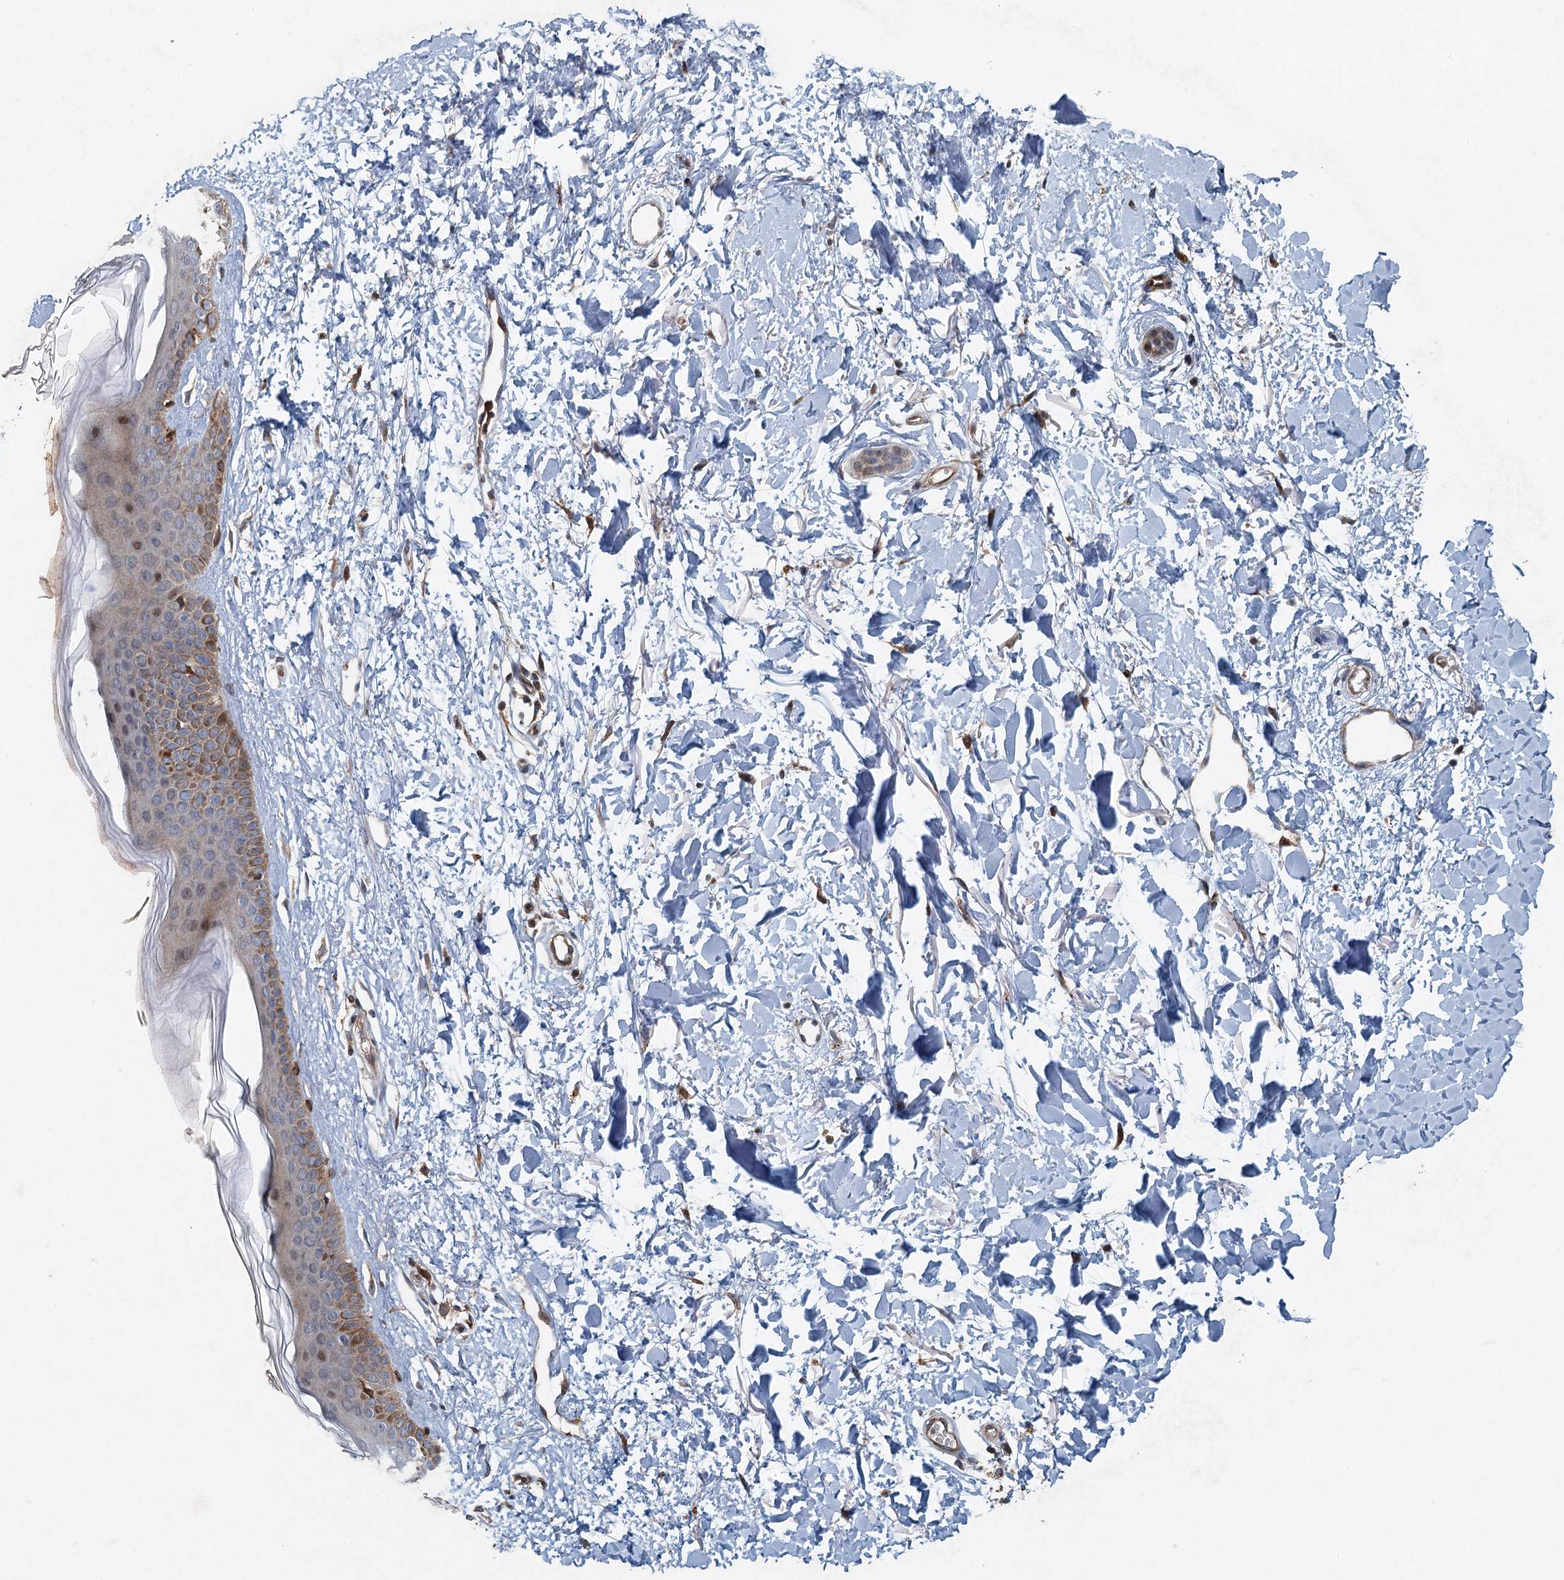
{"staining": {"intensity": "moderate", "quantity": ">75%", "location": "cytoplasmic/membranous,nuclear"}, "tissue": "skin", "cell_type": "Fibroblasts", "image_type": "normal", "snomed": [{"axis": "morphology", "description": "Normal tissue, NOS"}, {"axis": "topography", "description": "Skin"}], "caption": "DAB (3,3'-diaminobenzidine) immunohistochemical staining of normal human skin exhibits moderate cytoplasmic/membranous,nuclear protein expression in about >75% of fibroblasts.", "gene": "SRPX2", "patient": {"sex": "female", "age": 58}}